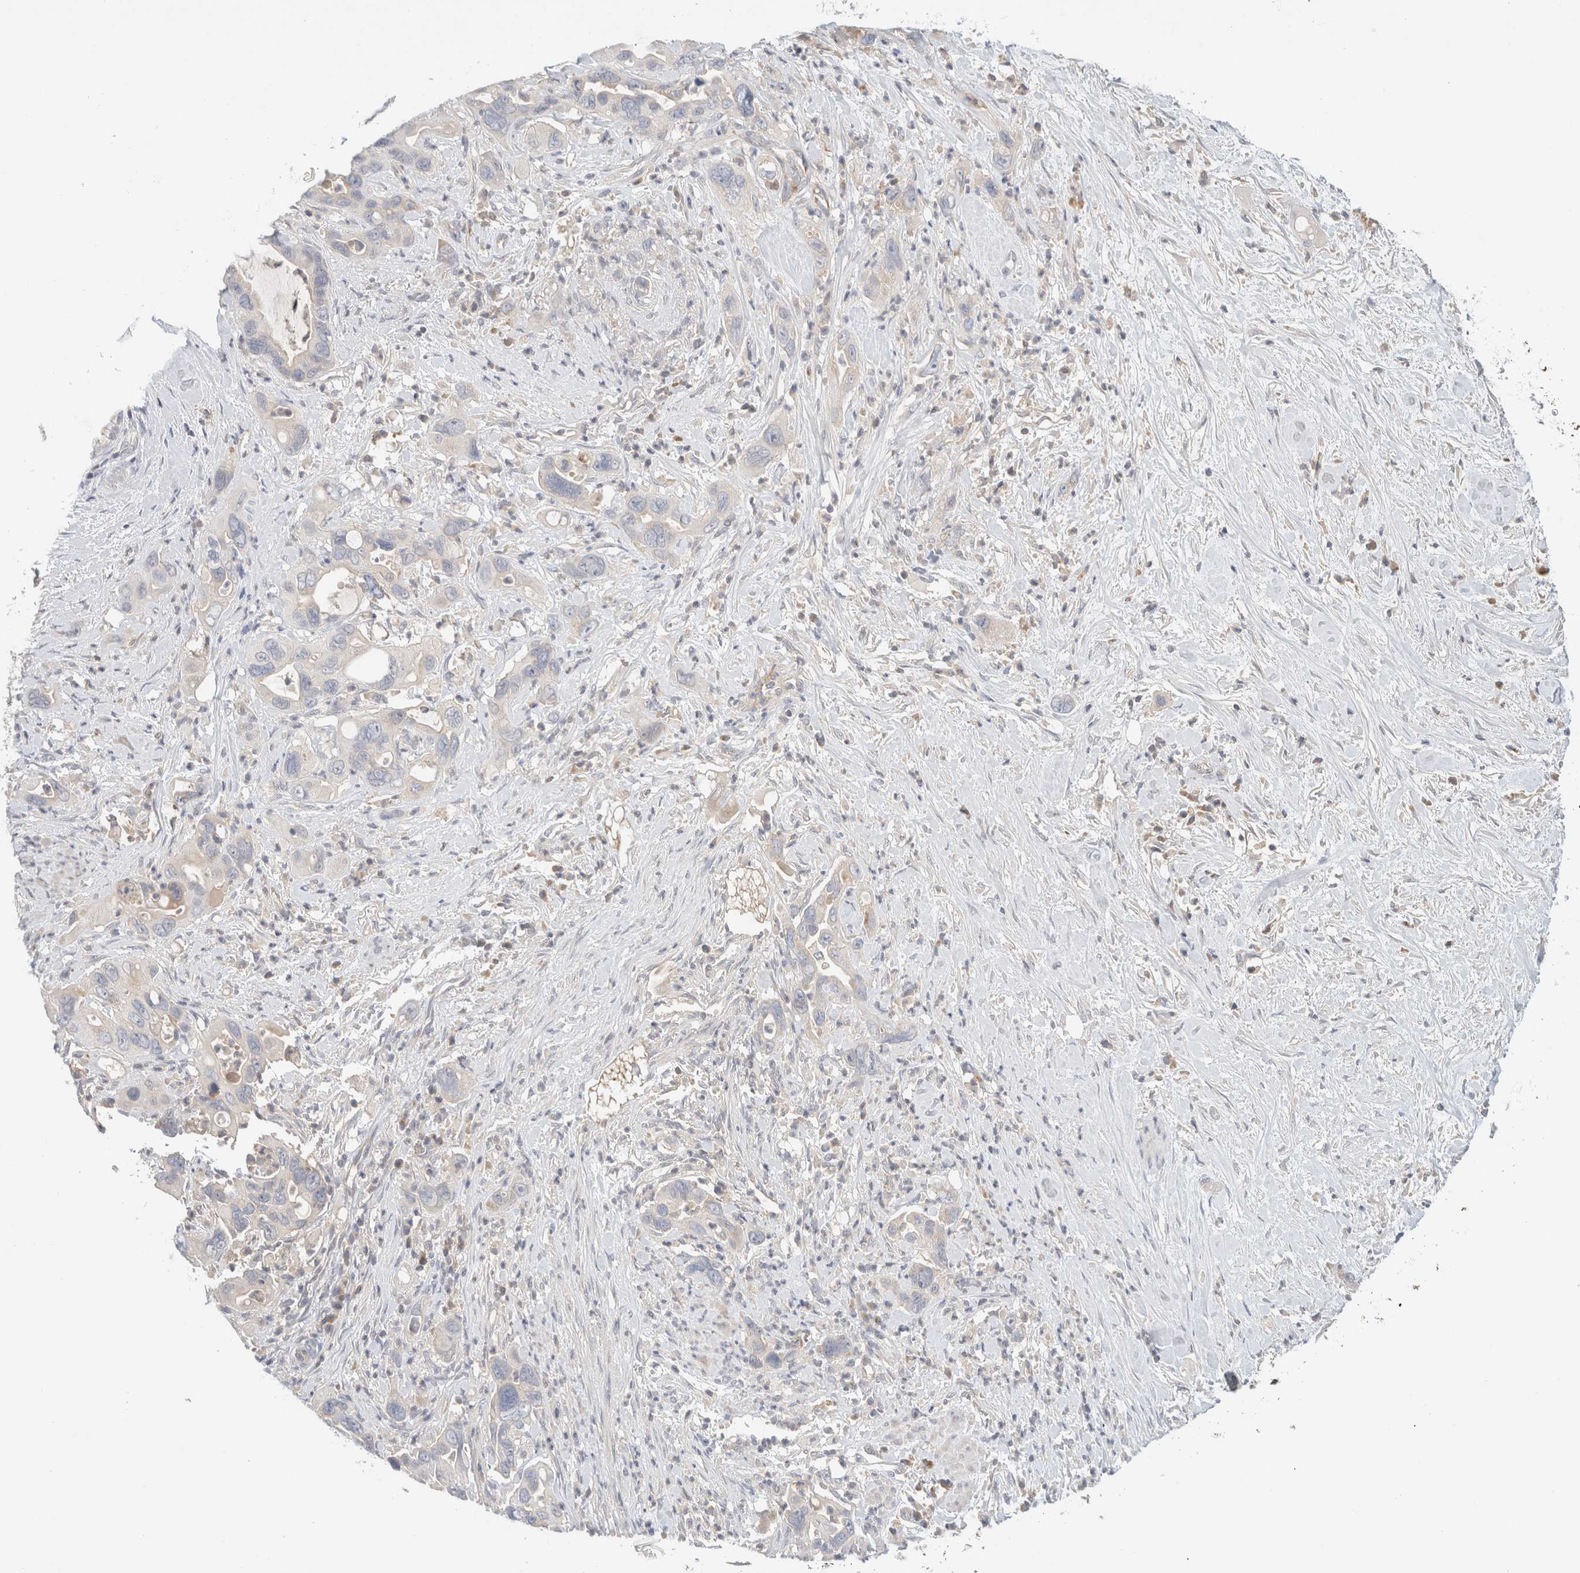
{"staining": {"intensity": "negative", "quantity": "none", "location": "none"}, "tissue": "pancreatic cancer", "cell_type": "Tumor cells", "image_type": "cancer", "snomed": [{"axis": "morphology", "description": "Adenocarcinoma, NOS"}, {"axis": "topography", "description": "Pancreas"}], "caption": "Protein analysis of adenocarcinoma (pancreatic) shows no significant expression in tumor cells. (DAB immunohistochemistry (IHC), high magnification).", "gene": "MRM3", "patient": {"sex": "female", "age": 70}}